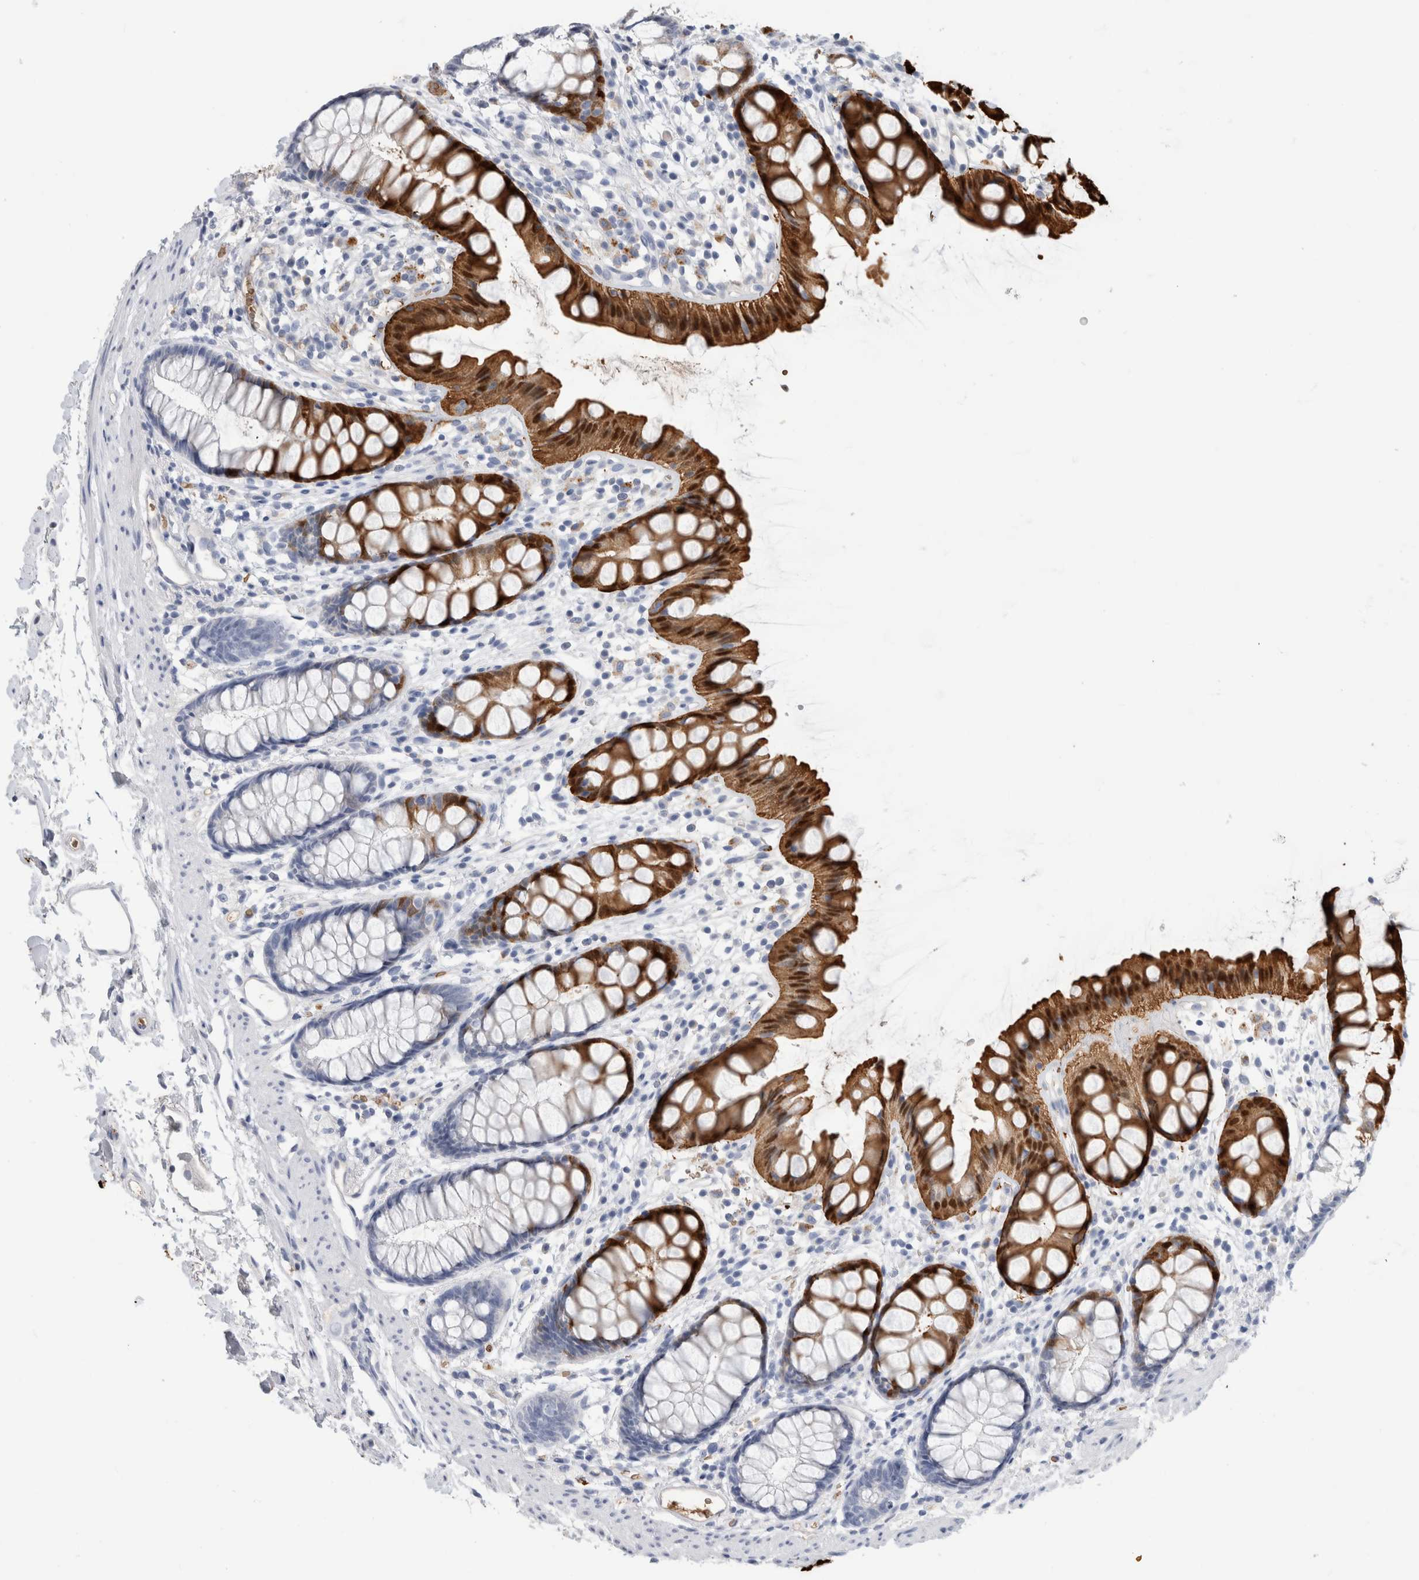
{"staining": {"intensity": "strong", "quantity": "25%-75%", "location": "cytoplasmic/membranous,nuclear"}, "tissue": "rectum", "cell_type": "Glandular cells", "image_type": "normal", "snomed": [{"axis": "morphology", "description": "Normal tissue, NOS"}, {"axis": "topography", "description": "Rectum"}], "caption": "Strong cytoplasmic/membranous,nuclear staining is seen in approximately 25%-75% of glandular cells in benign rectum. (DAB (3,3'-diaminobenzidine) IHC, brown staining for protein, blue staining for nuclei).", "gene": "CA1", "patient": {"sex": "female", "age": 65}}